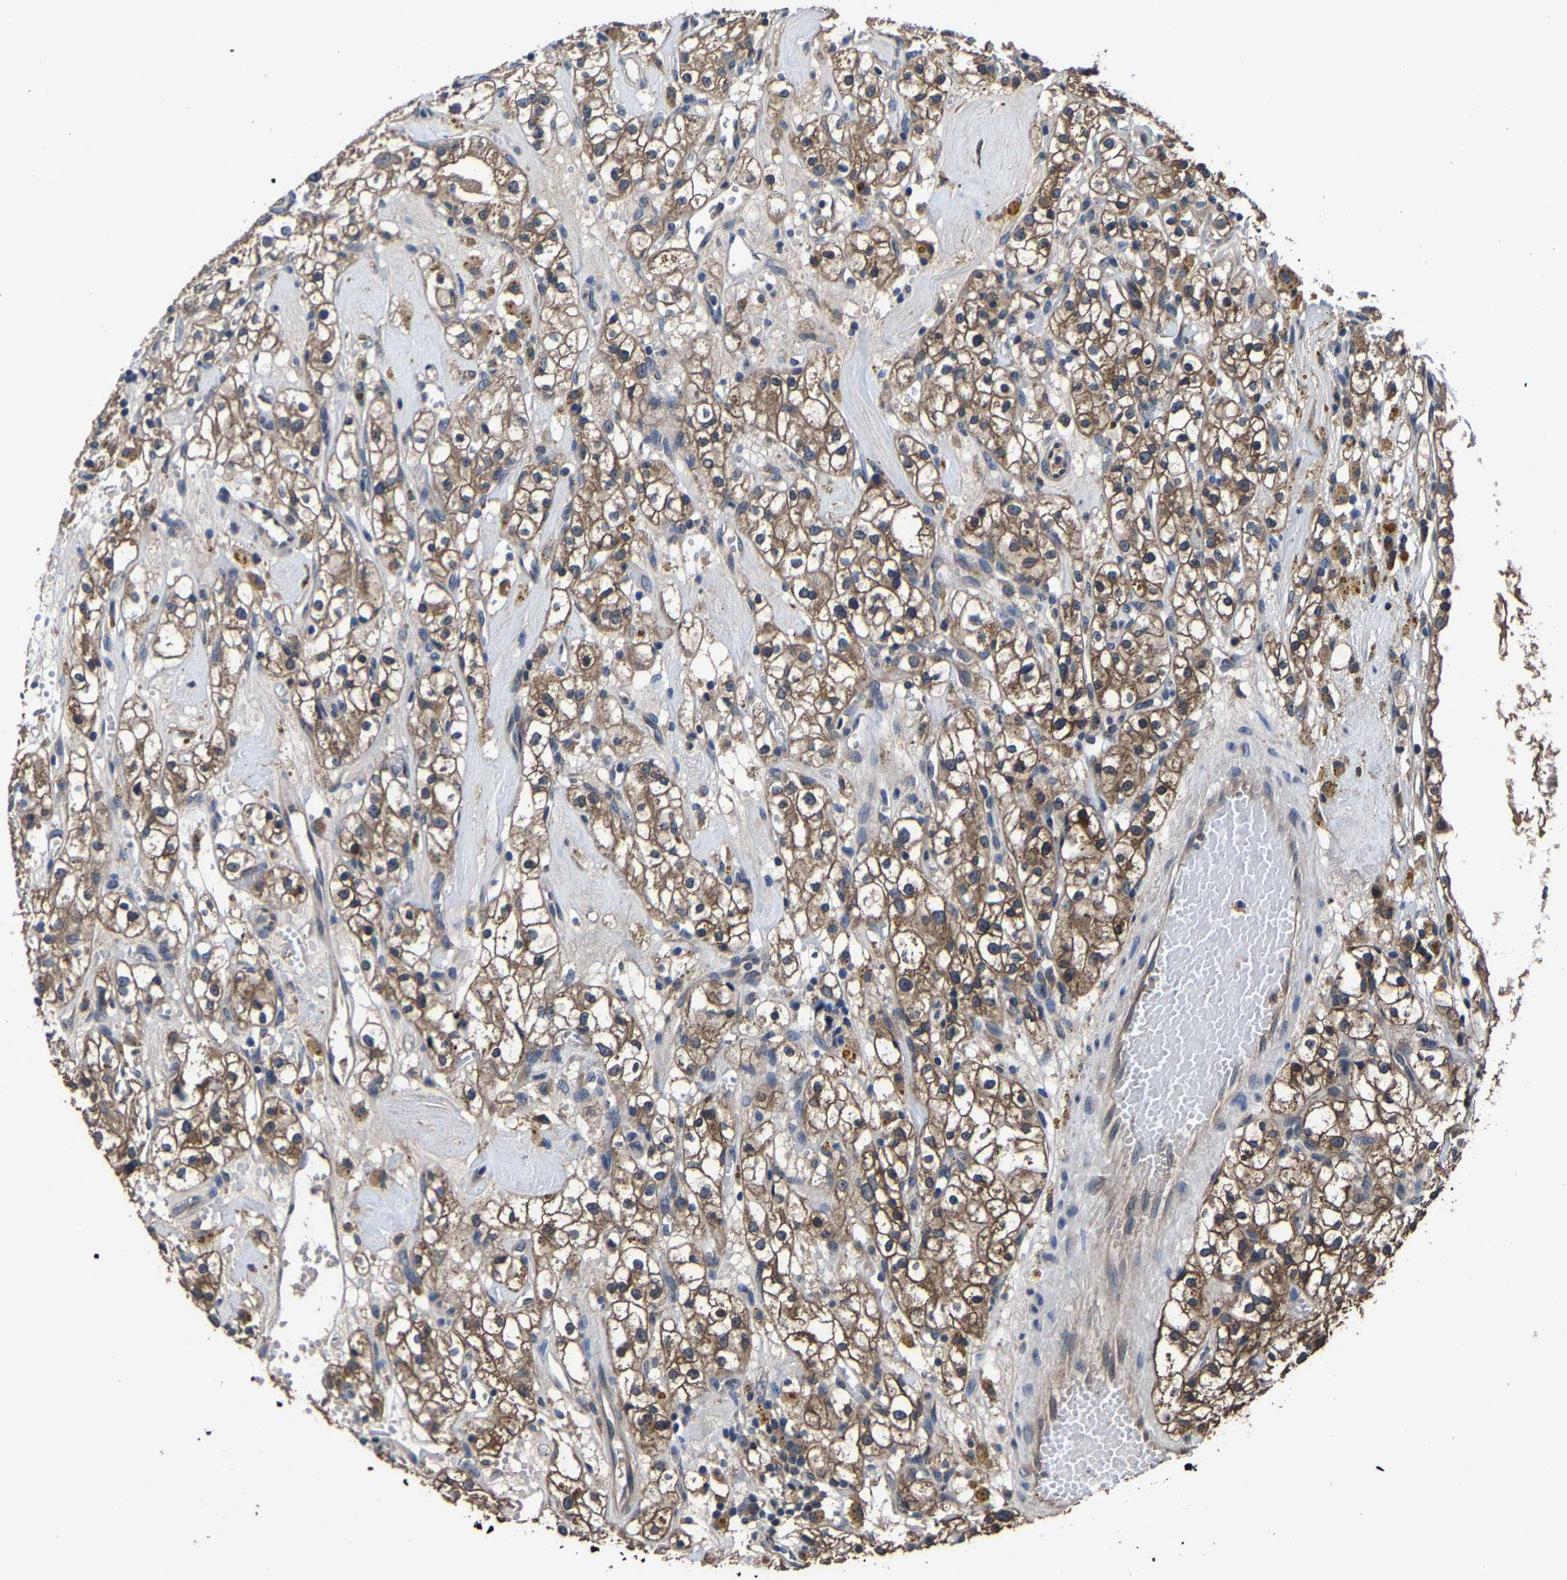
{"staining": {"intensity": "moderate", "quantity": ">75%", "location": "cytoplasmic/membranous"}, "tissue": "renal cancer", "cell_type": "Tumor cells", "image_type": "cancer", "snomed": [{"axis": "morphology", "description": "Adenocarcinoma, NOS"}, {"axis": "topography", "description": "Kidney"}], "caption": "An immunohistochemistry (IHC) photomicrograph of neoplastic tissue is shown. Protein staining in brown labels moderate cytoplasmic/membranous positivity in renal cancer within tumor cells. (IHC, brightfield microscopy, high magnification).", "gene": "EBAG9", "patient": {"sex": "male", "age": 56}}